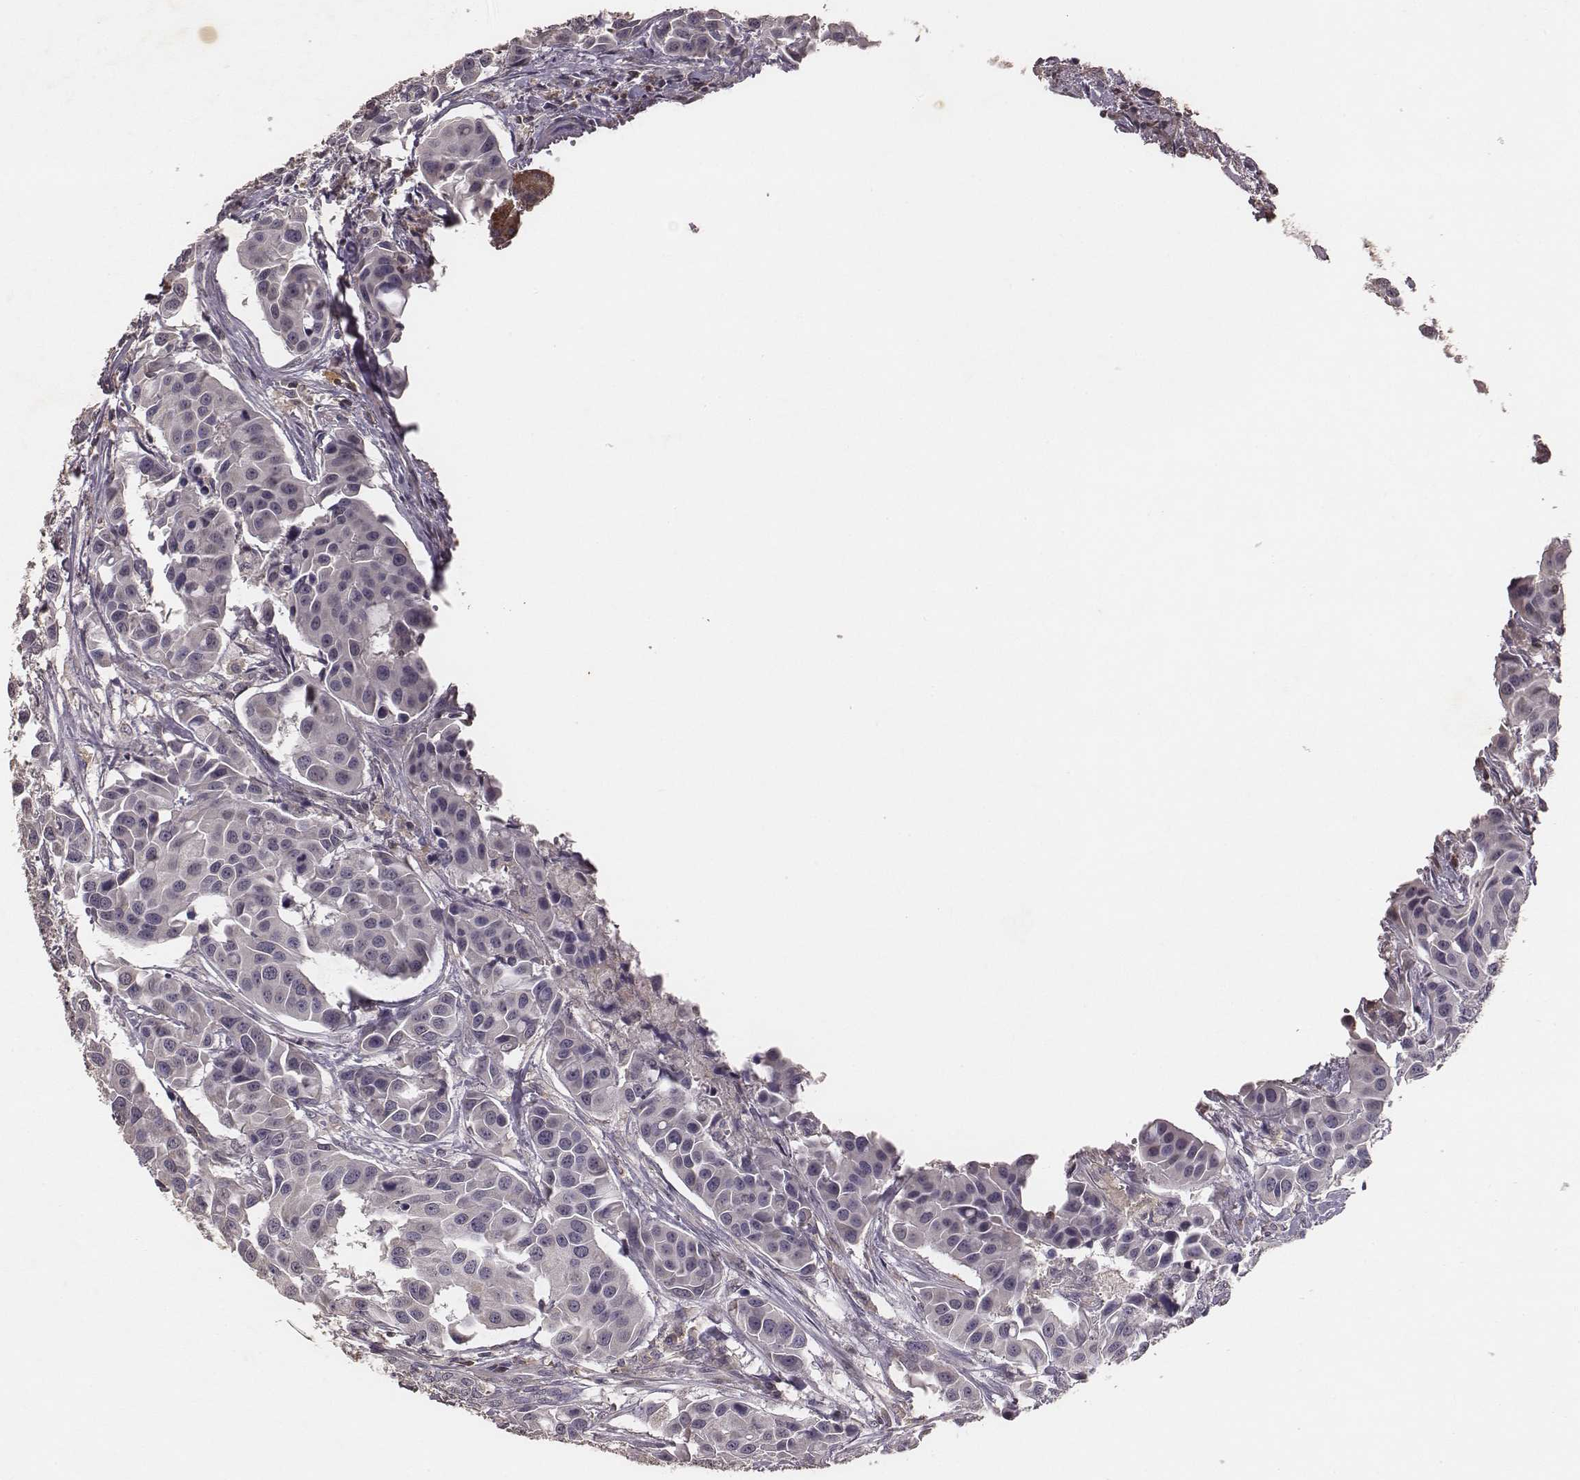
{"staining": {"intensity": "negative", "quantity": "none", "location": "none"}, "tissue": "head and neck cancer", "cell_type": "Tumor cells", "image_type": "cancer", "snomed": [{"axis": "morphology", "description": "Adenocarcinoma, NOS"}, {"axis": "topography", "description": "Head-Neck"}], "caption": "This is an IHC image of human adenocarcinoma (head and neck). There is no expression in tumor cells.", "gene": "PILRA", "patient": {"sex": "male", "age": 76}}